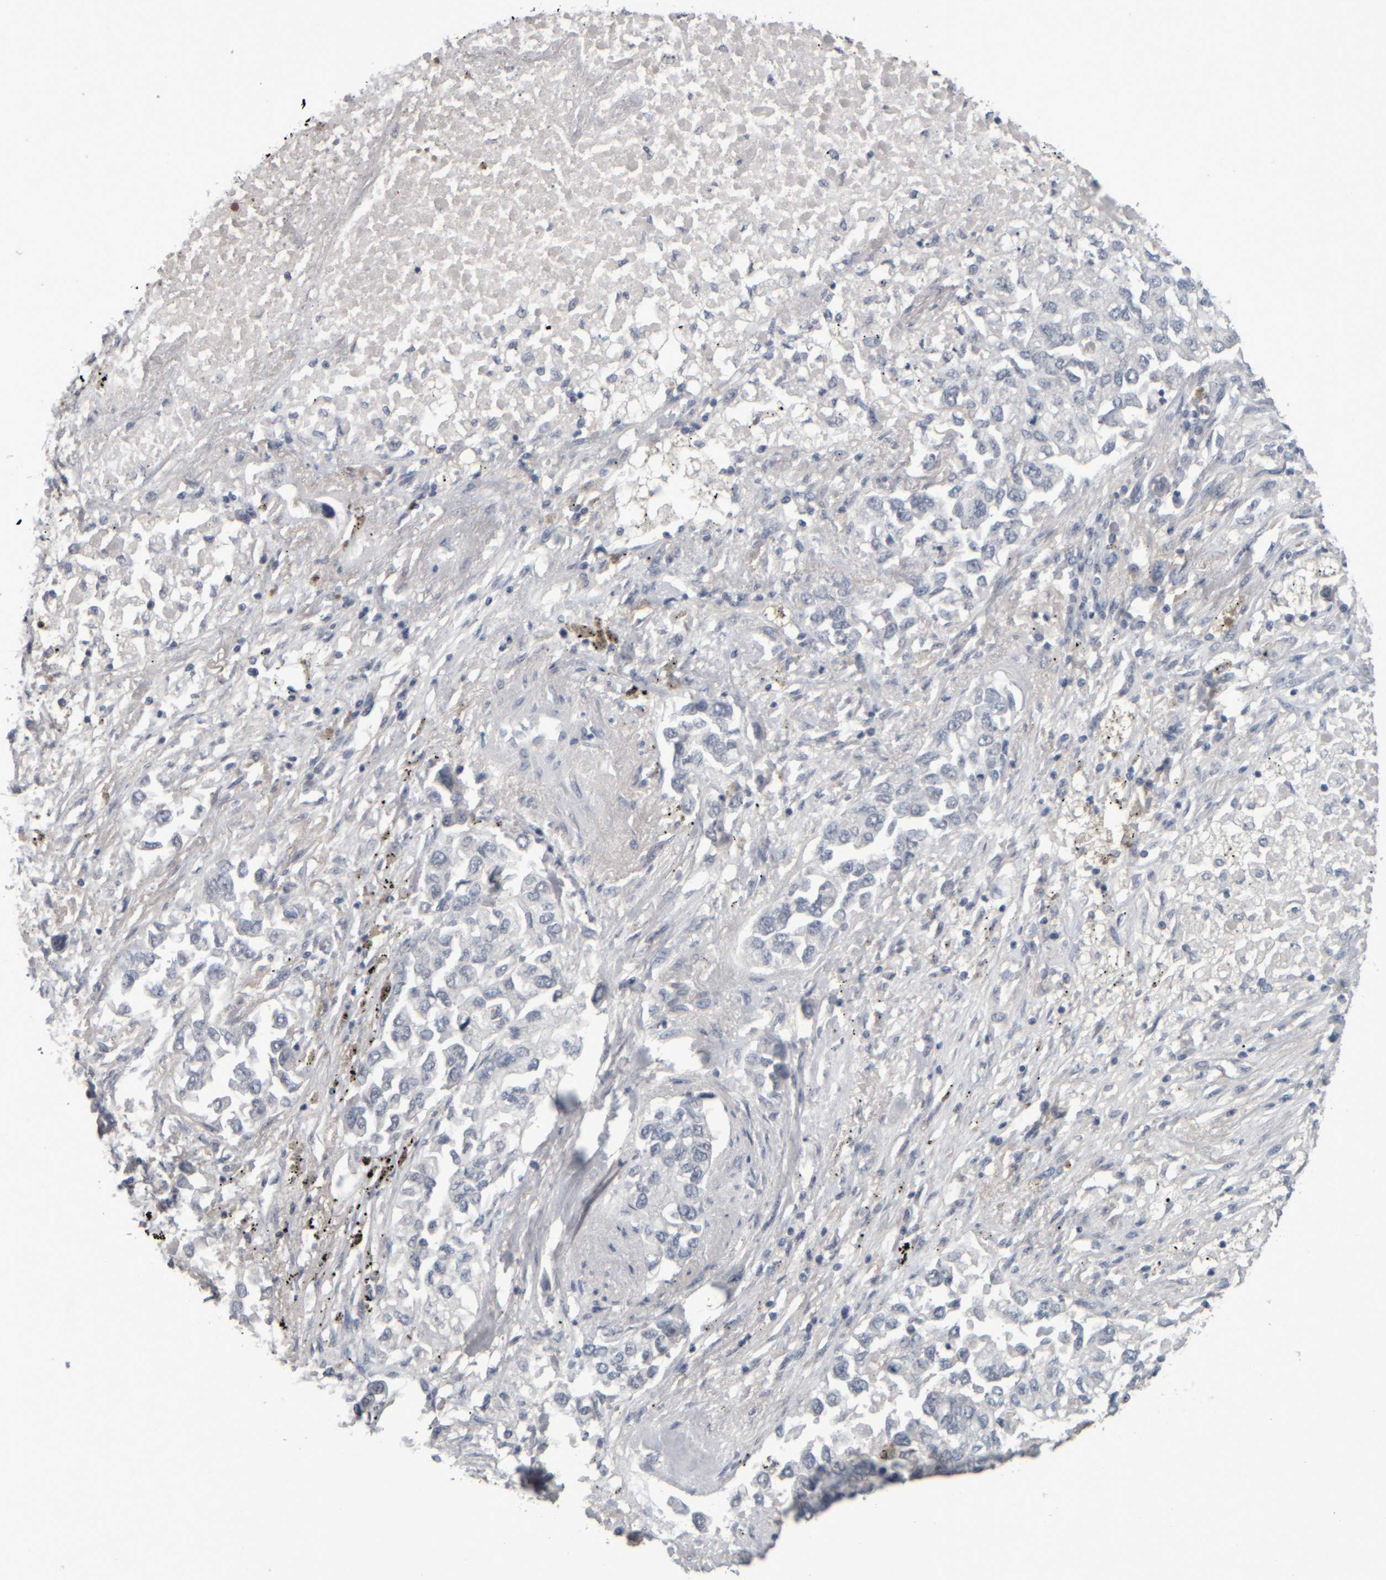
{"staining": {"intensity": "negative", "quantity": "none", "location": "none"}, "tissue": "lung cancer", "cell_type": "Tumor cells", "image_type": "cancer", "snomed": [{"axis": "morphology", "description": "Inflammation, NOS"}, {"axis": "morphology", "description": "Adenocarcinoma, NOS"}, {"axis": "topography", "description": "Lung"}], "caption": "Immunohistochemical staining of adenocarcinoma (lung) reveals no significant staining in tumor cells.", "gene": "CAVIN4", "patient": {"sex": "male", "age": 63}}